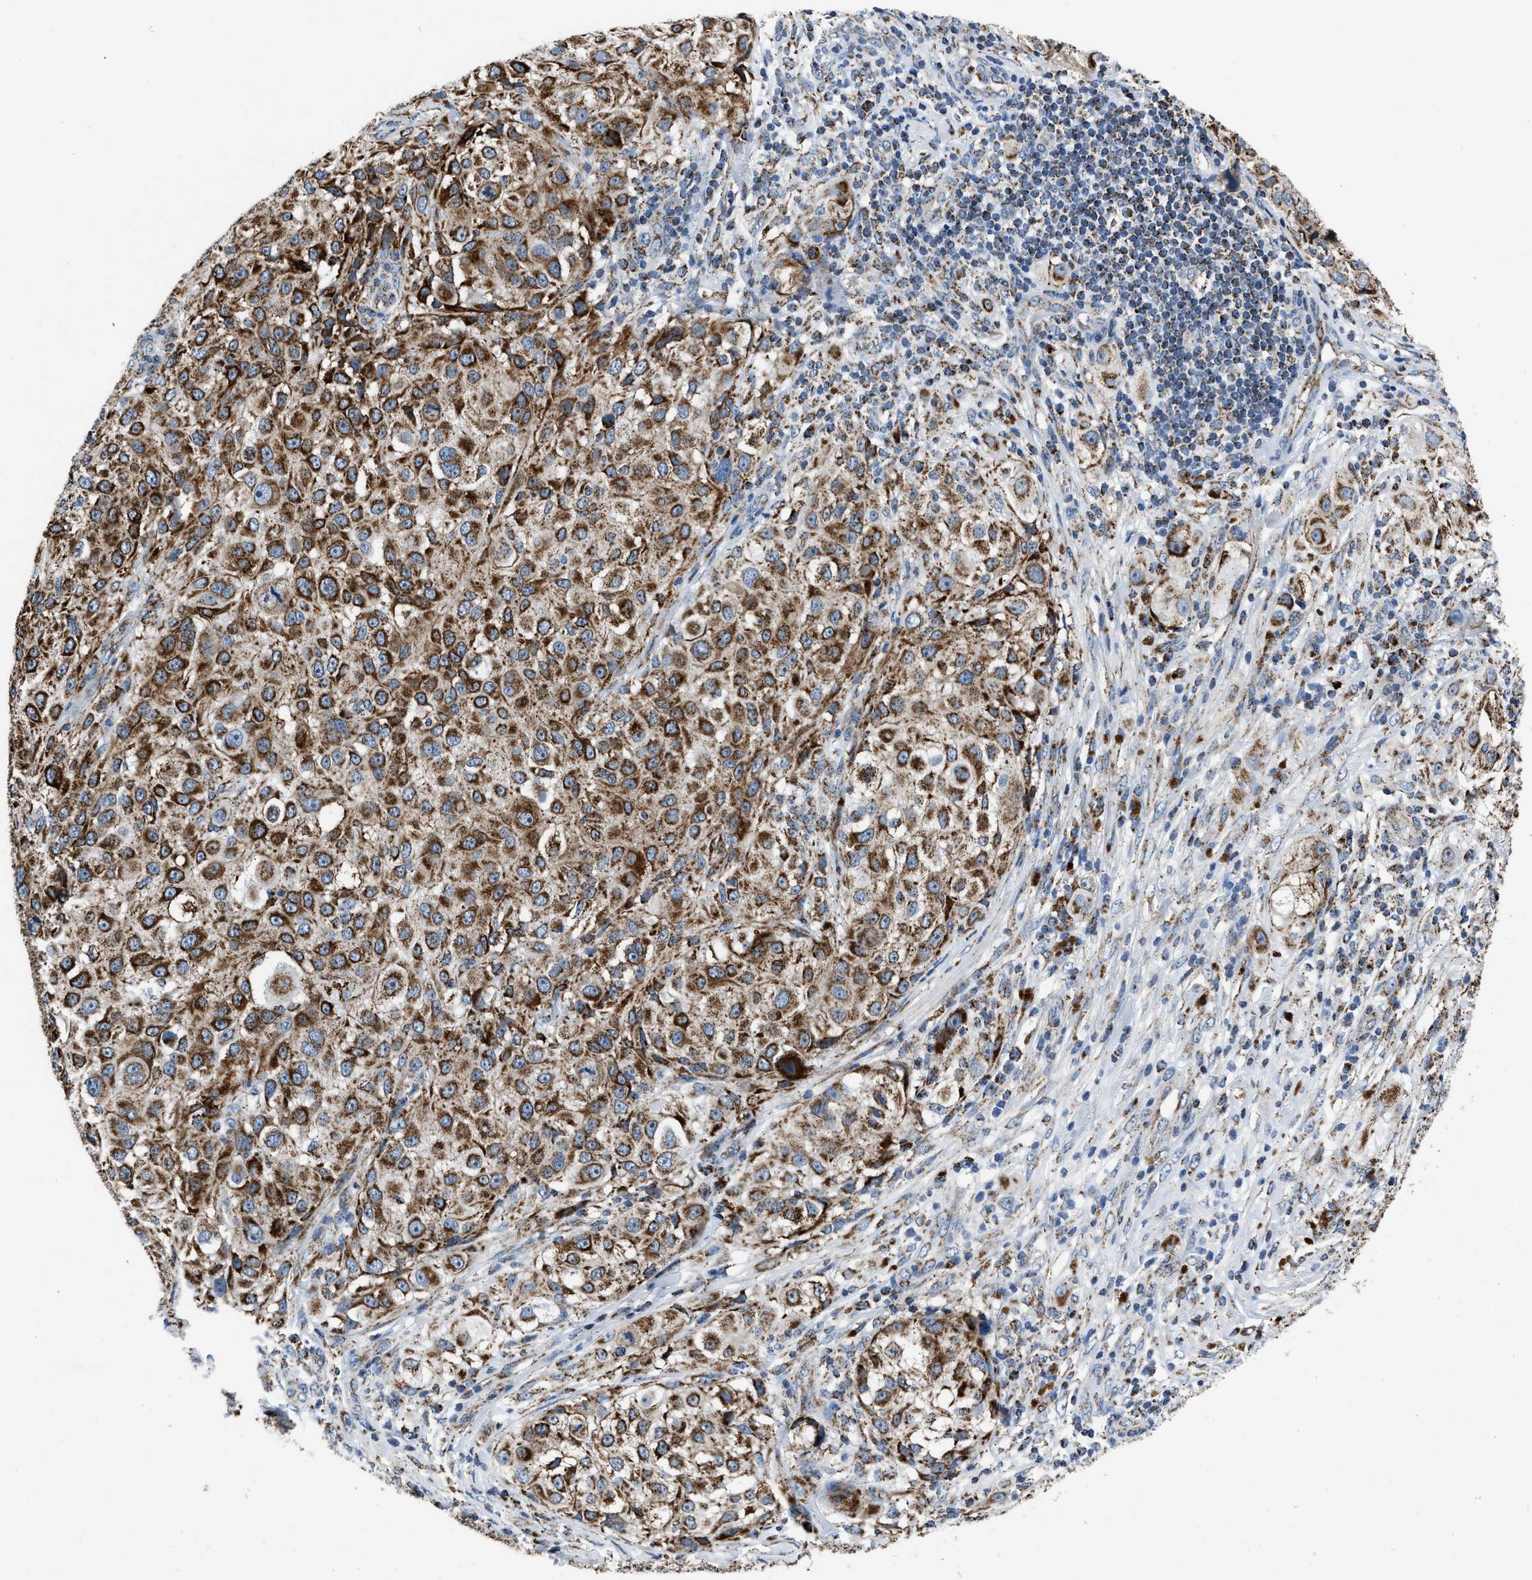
{"staining": {"intensity": "strong", "quantity": ">75%", "location": "cytoplasmic/membranous"}, "tissue": "melanoma", "cell_type": "Tumor cells", "image_type": "cancer", "snomed": [{"axis": "morphology", "description": "Necrosis, NOS"}, {"axis": "morphology", "description": "Malignant melanoma, NOS"}, {"axis": "topography", "description": "Skin"}], "caption": "Brown immunohistochemical staining in melanoma displays strong cytoplasmic/membranous positivity in about >75% of tumor cells. (DAB IHC with brightfield microscopy, high magnification).", "gene": "NSD3", "patient": {"sex": "female", "age": 87}}